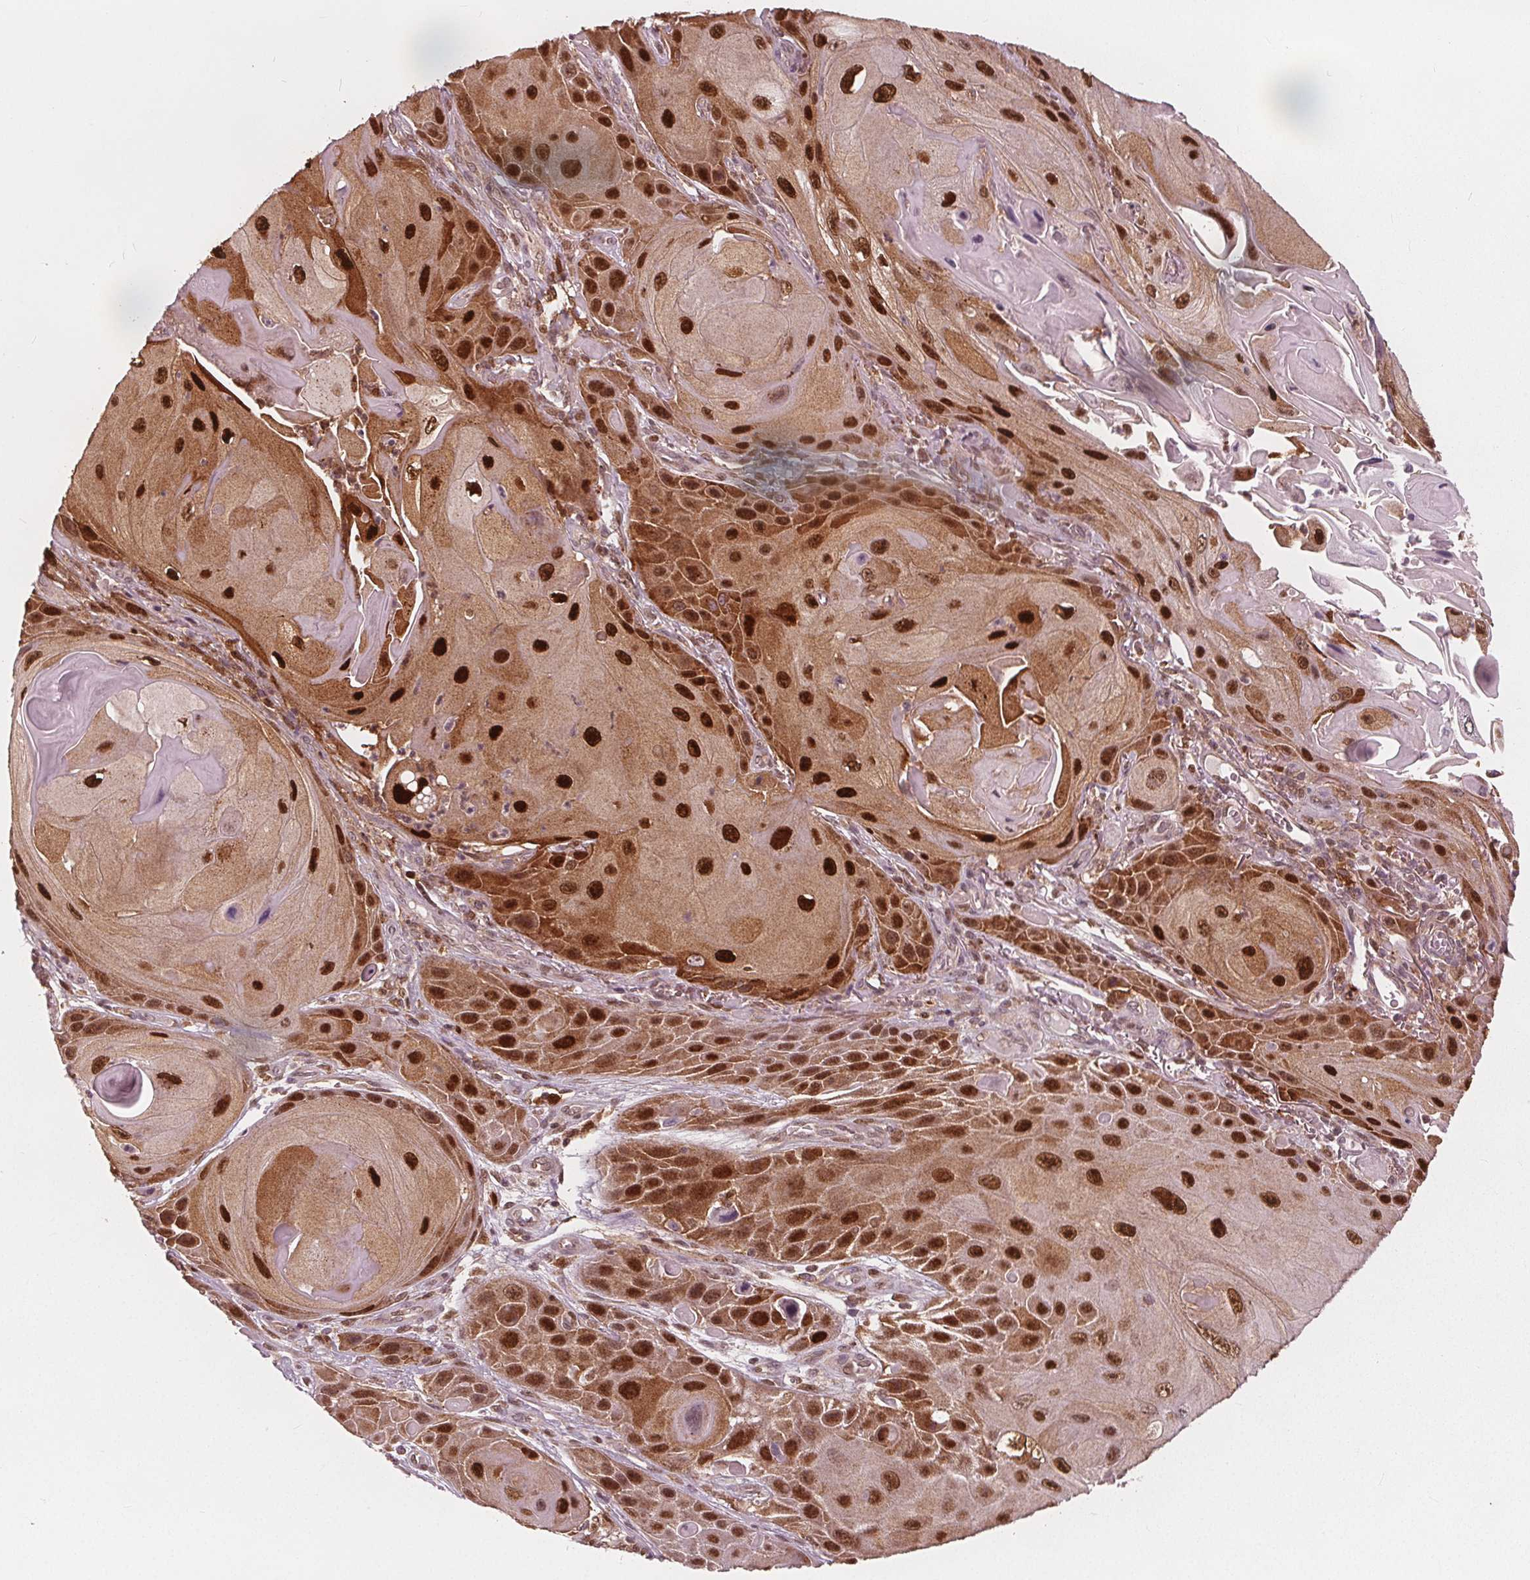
{"staining": {"intensity": "strong", "quantity": "25%-75%", "location": "cytoplasmic/membranous,nuclear"}, "tissue": "skin cancer", "cell_type": "Tumor cells", "image_type": "cancer", "snomed": [{"axis": "morphology", "description": "Squamous cell carcinoma, NOS"}, {"axis": "topography", "description": "Skin"}], "caption": "IHC (DAB) staining of skin cancer displays strong cytoplasmic/membranous and nuclear protein expression in approximately 25%-75% of tumor cells. The staining is performed using DAB brown chromogen to label protein expression. The nuclei are counter-stained blue using hematoxylin.", "gene": "SQSTM1", "patient": {"sex": "female", "age": 94}}